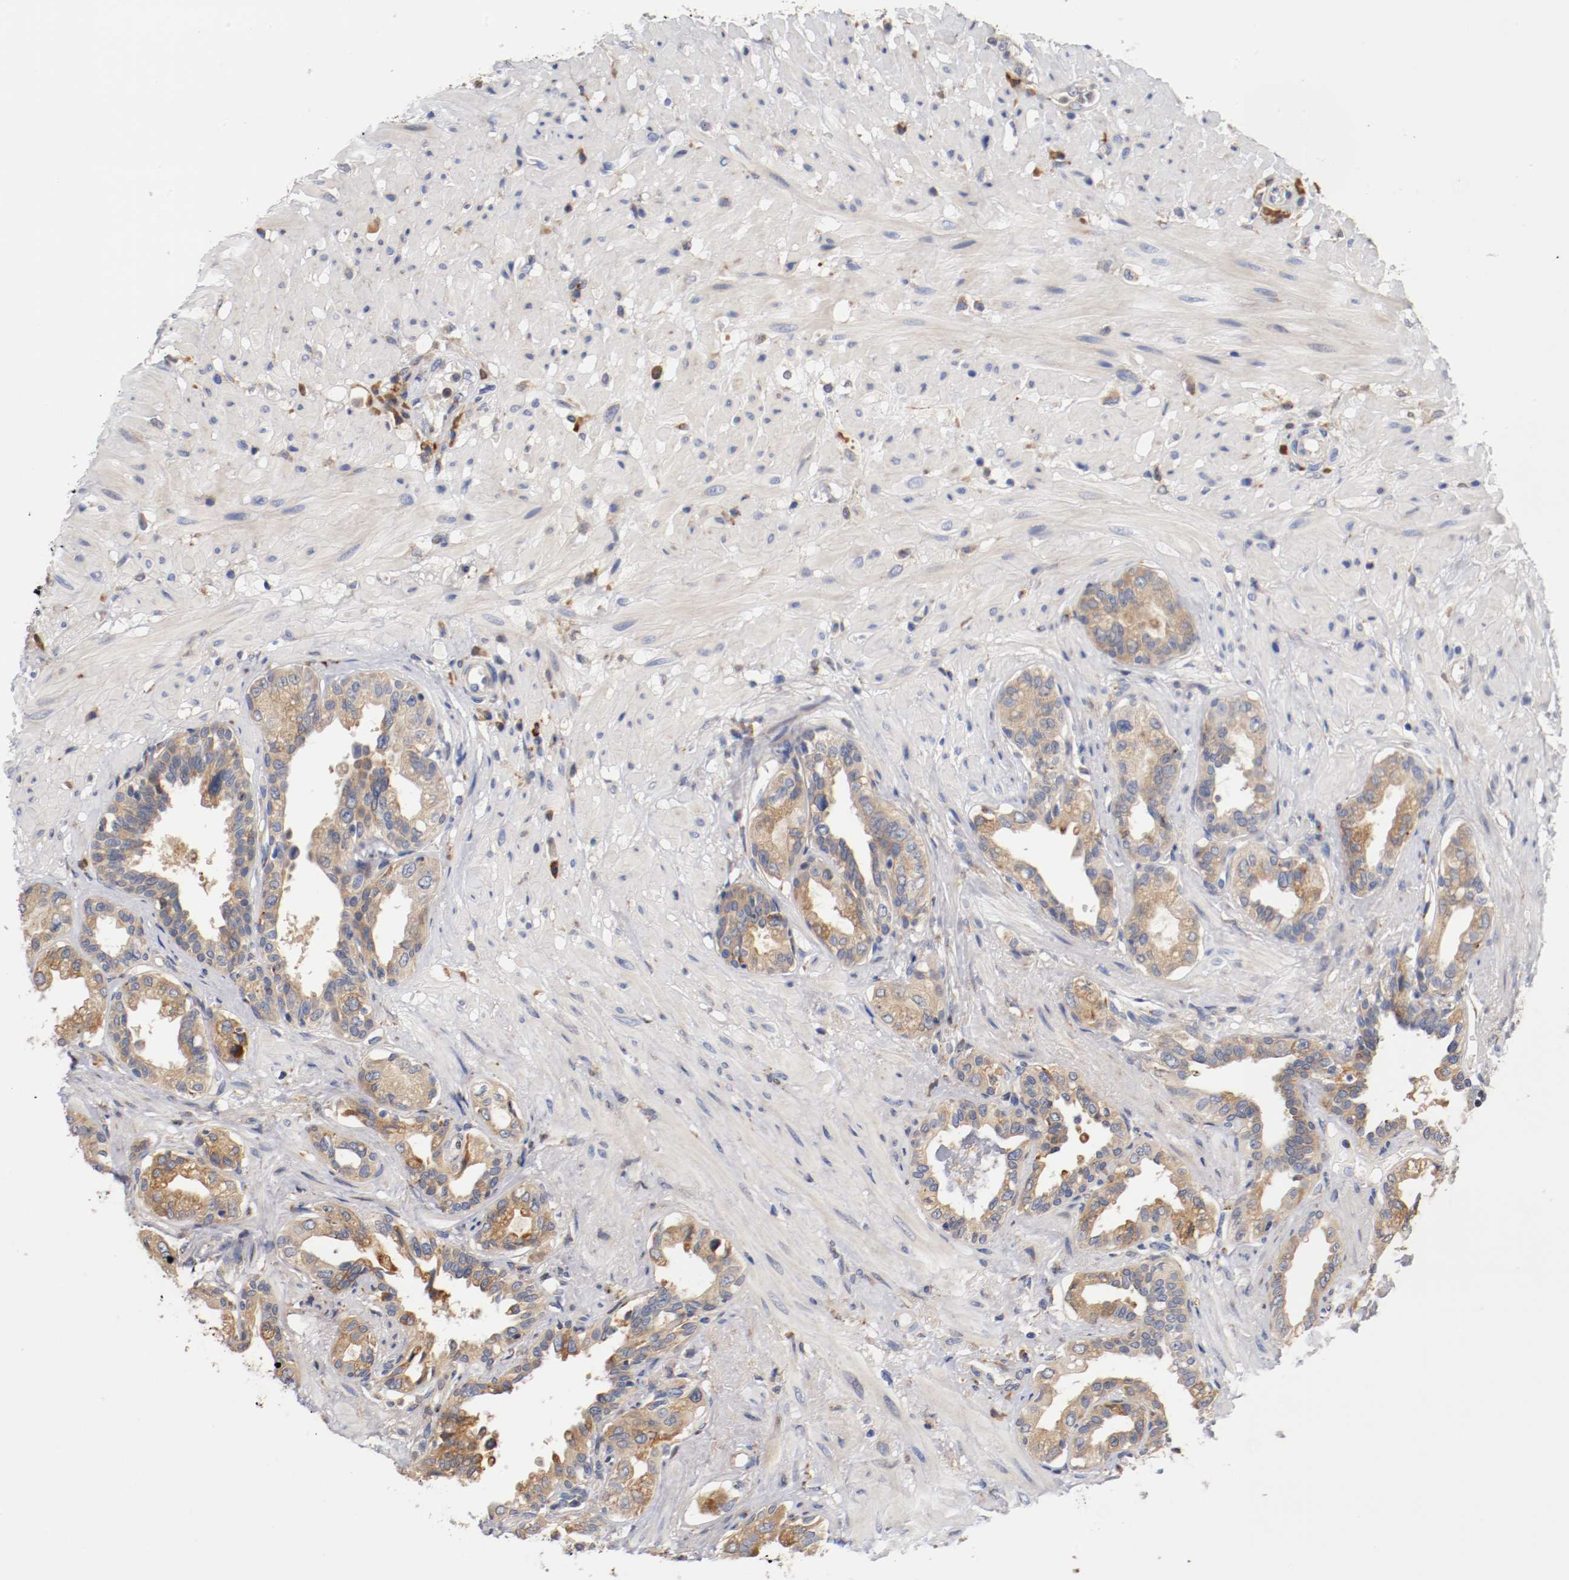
{"staining": {"intensity": "weak", "quantity": ">75%", "location": "cytoplasmic/membranous"}, "tissue": "seminal vesicle", "cell_type": "Glandular cells", "image_type": "normal", "snomed": [{"axis": "morphology", "description": "Normal tissue, NOS"}, {"axis": "topography", "description": "Seminal veicle"}], "caption": "A micrograph showing weak cytoplasmic/membranous expression in approximately >75% of glandular cells in normal seminal vesicle, as visualized by brown immunohistochemical staining.", "gene": "TNFSF12", "patient": {"sex": "male", "age": 61}}